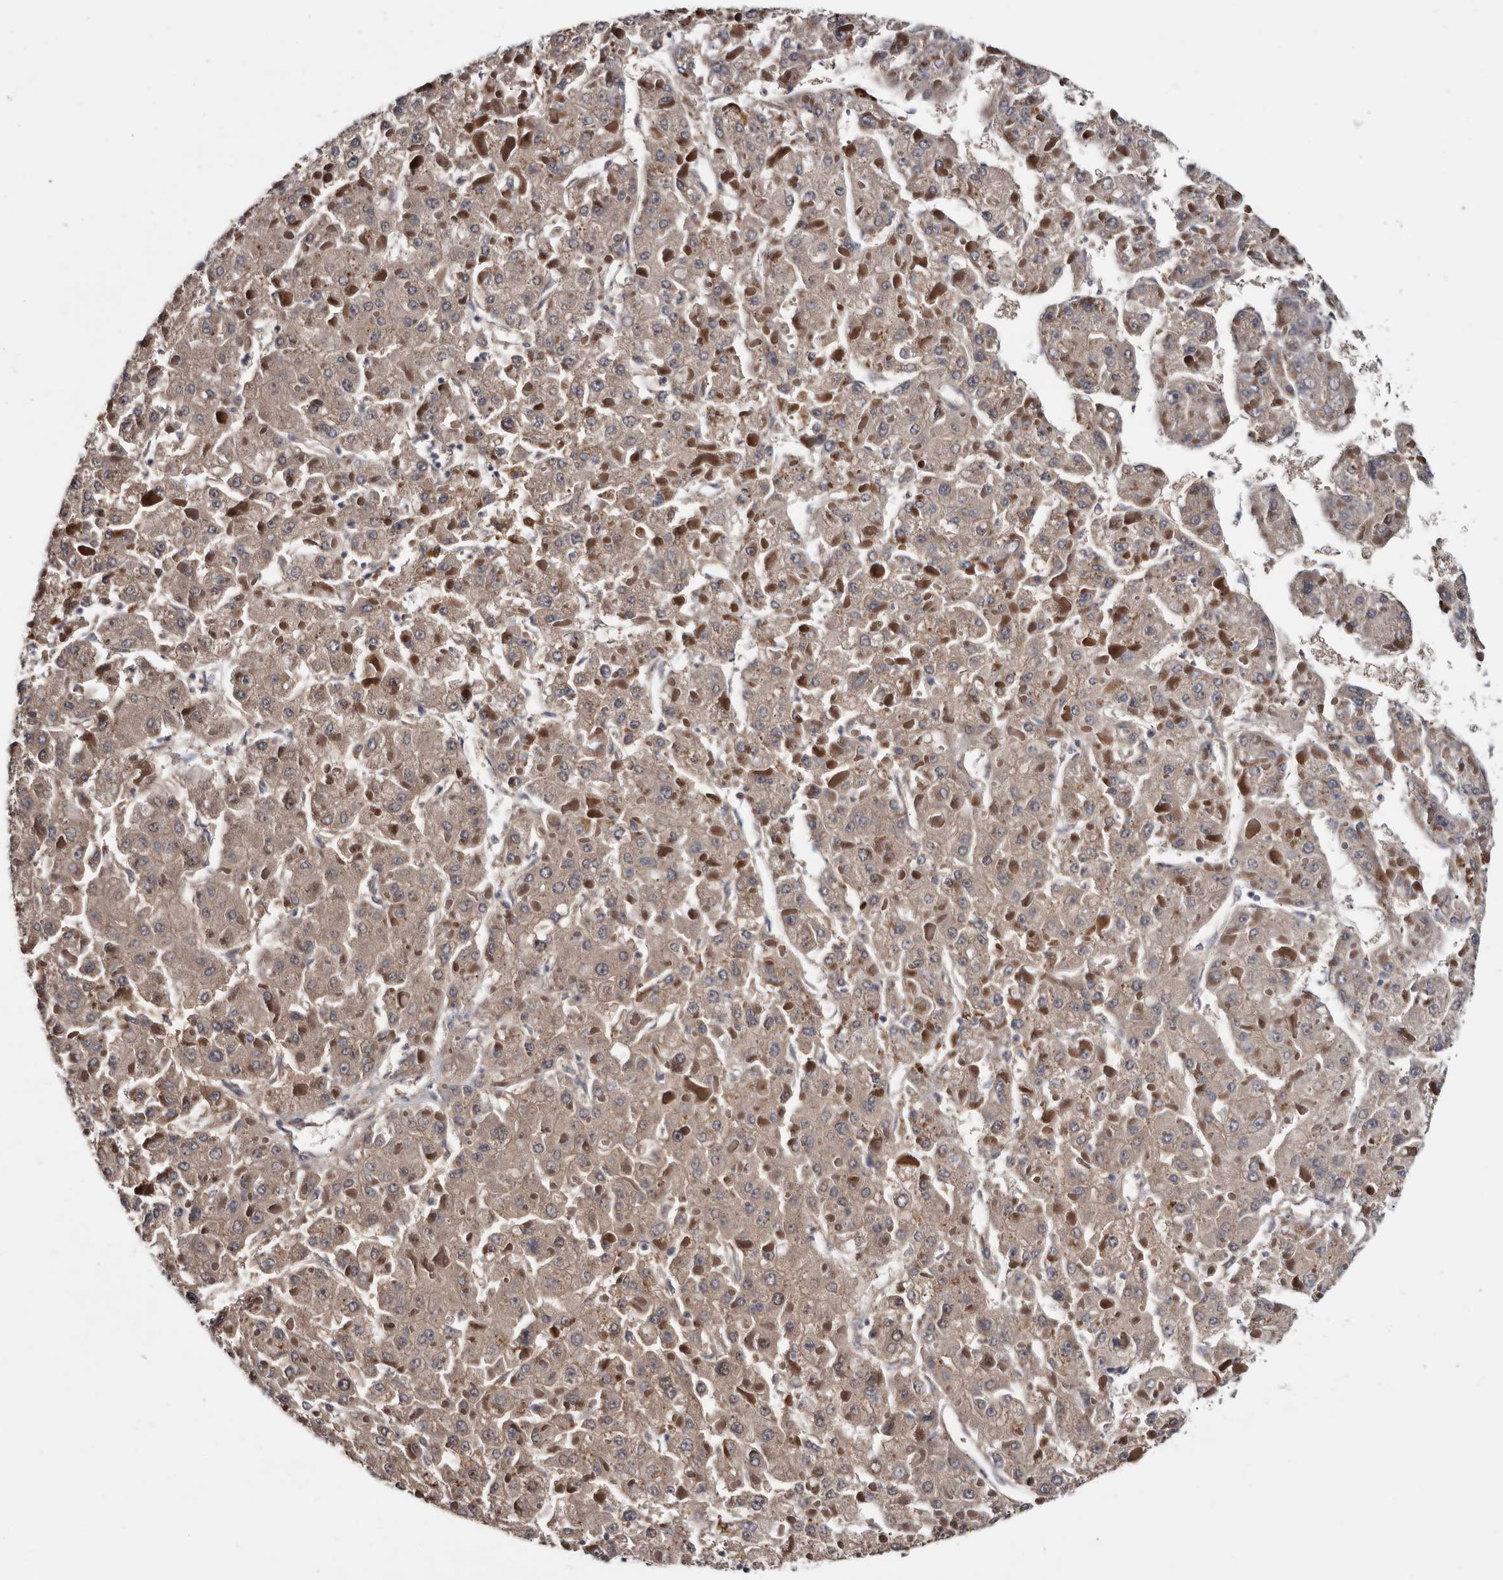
{"staining": {"intensity": "weak", "quantity": ">75%", "location": "cytoplasmic/membranous"}, "tissue": "liver cancer", "cell_type": "Tumor cells", "image_type": "cancer", "snomed": [{"axis": "morphology", "description": "Carcinoma, Hepatocellular, NOS"}, {"axis": "topography", "description": "Liver"}], "caption": "This is an image of IHC staining of liver cancer (hepatocellular carcinoma), which shows weak positivity in the cytoplasmic/membranous of tumor cells.", "gene": "ARMCX2", "patient": {"sex": "female", "age": 73}}